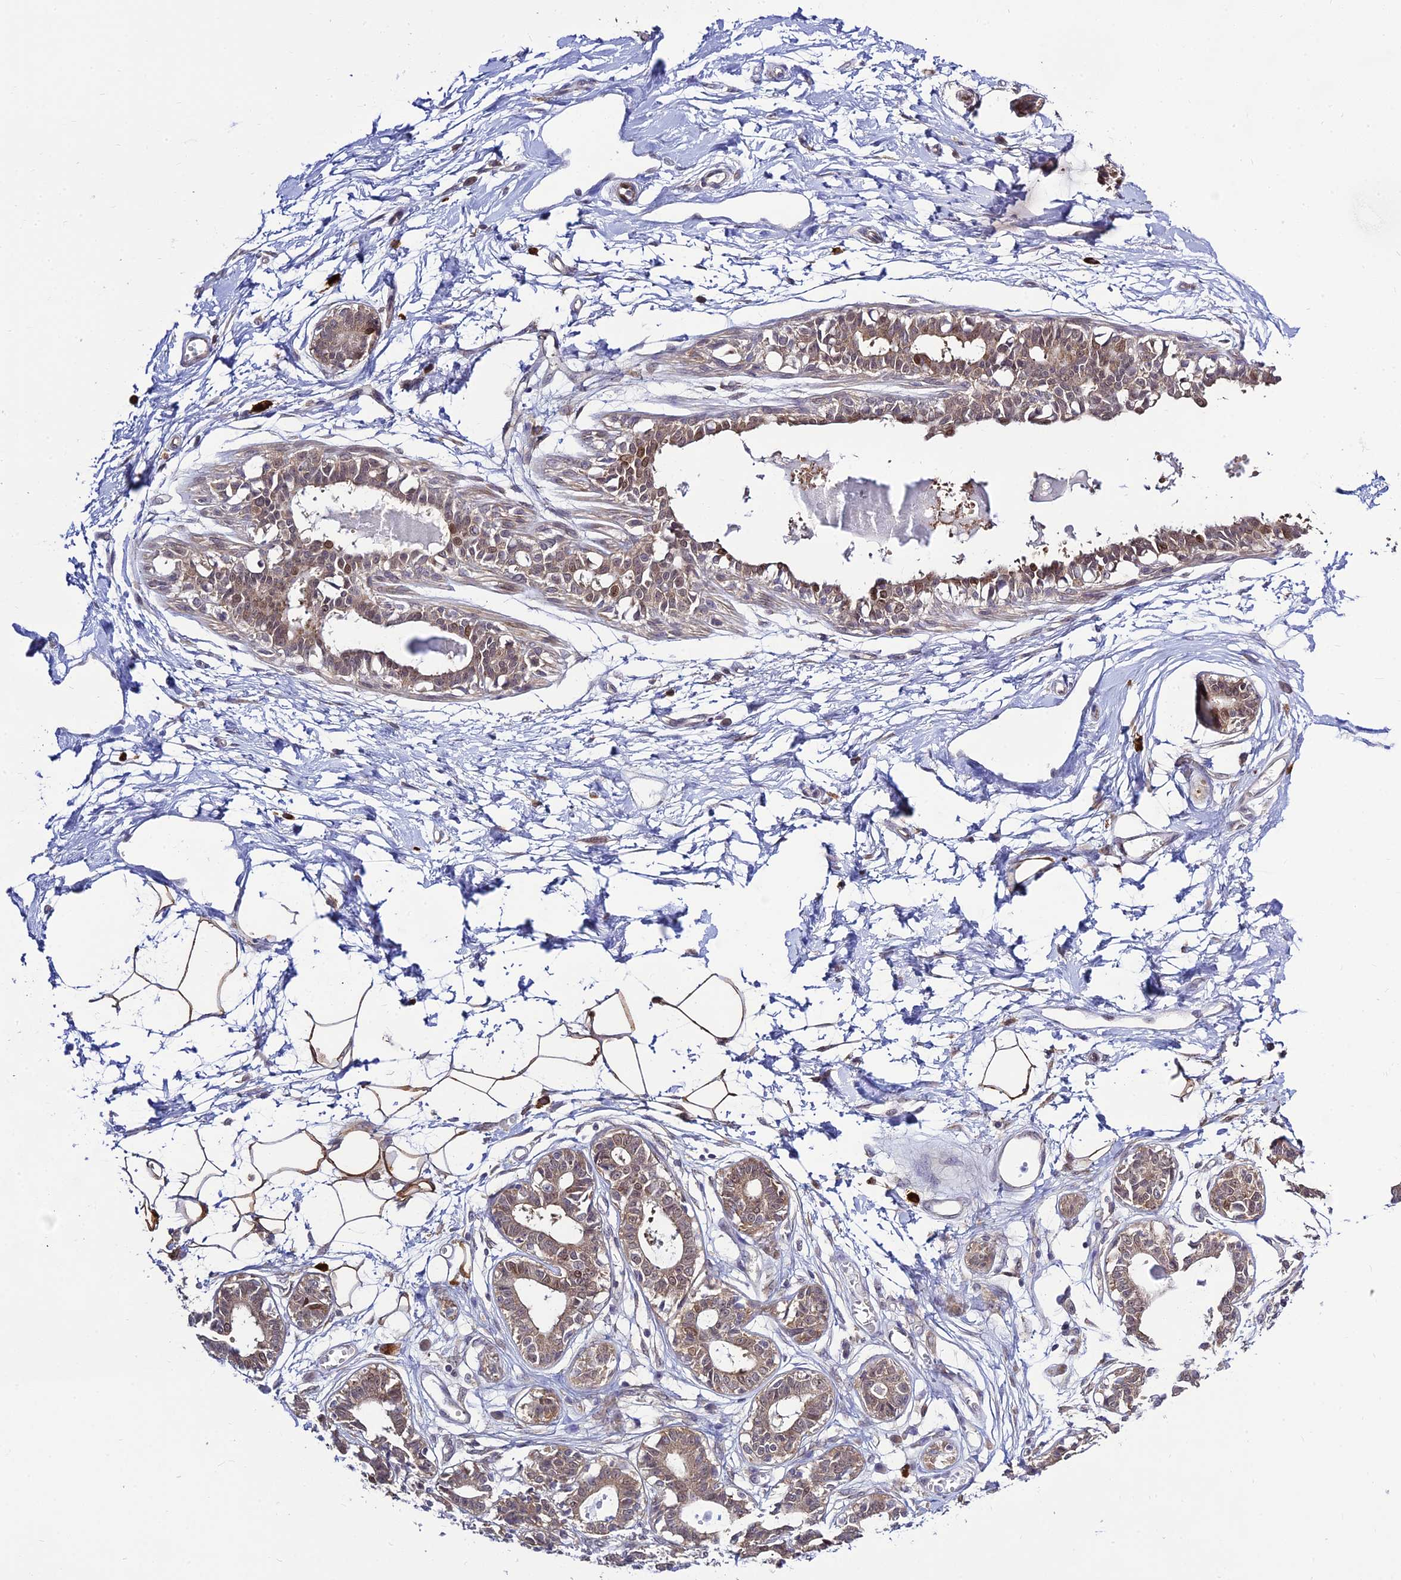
{"staining": {"intensity": "moderate", "quantity": ">75%", "location": "cytoplasmic/membranous"}, "tissue": "breast", "cell_type": "Adipocytes", "image_type": "normal", "snomed": [{"axis": "morphology", "description": "Normal tissue, NOS"}, {"axis": "topography", "description": "Breast"}], "caption": "Unremarkable breast demonstrates moderate cytoplasmic/membranous staining in about >75% of adipocytes The protein of interest is shown in brown color, while the nuclei are stained blue..", "gene": "SKIC8", "patient": {"sex": "female", "age": 45}}